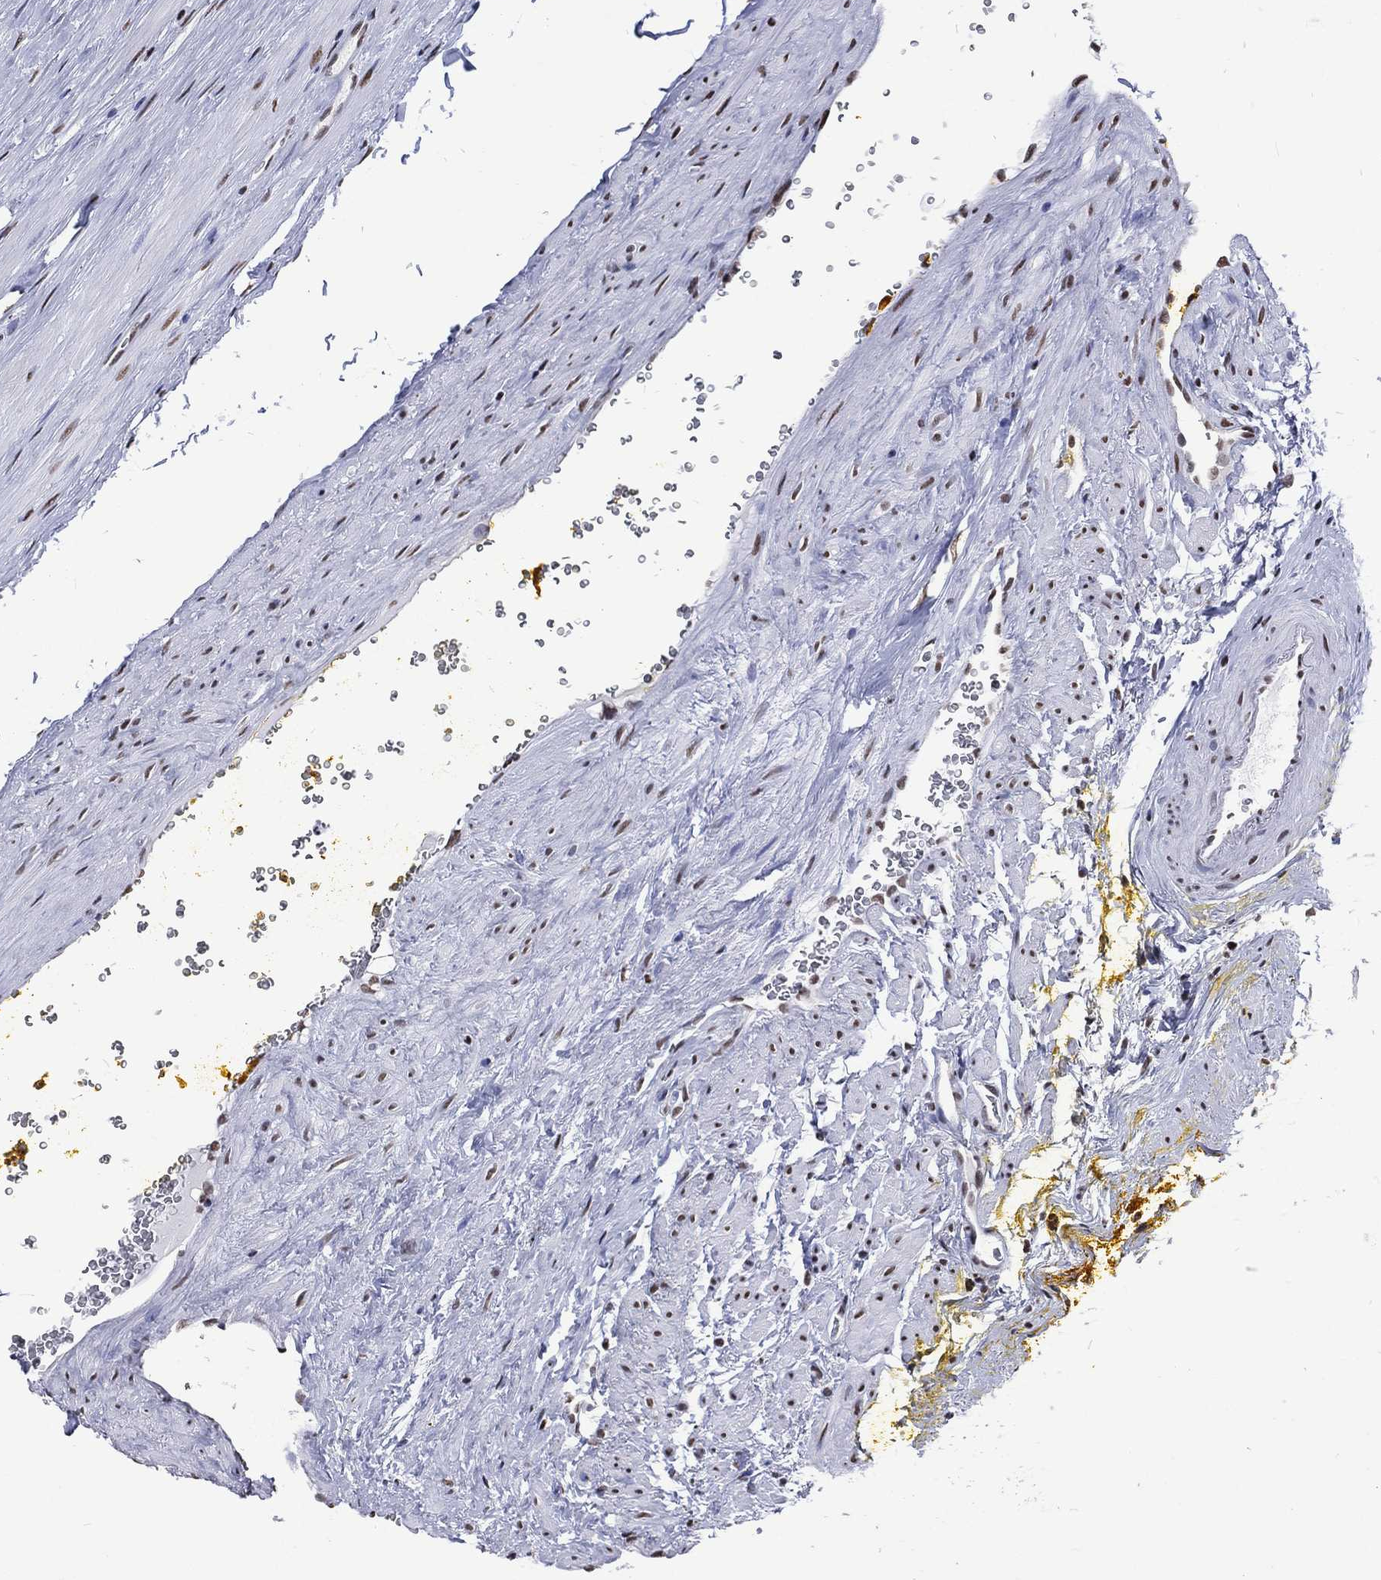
{"staining": {"intensity": "strong", "quantity": ">75%", "location": "nuclear"}, "tissue": "prostate cancer", "cell_type": "Tumor cells", "image_type": "cancer", "snomed": [{"axis": "morphology", "description": "Adenocarcinoma, NOS"}, {"axis": "topography", "description": "Prostate"}], "caption": "This is an image of immunohistochemistry (IHC) staining of prostate cancer (adenocarcinoma), which shows strong expression in the nuclear of tumor cells.", "gene": "RETREG2", "patient": {"sex": "male", "age": 67}}